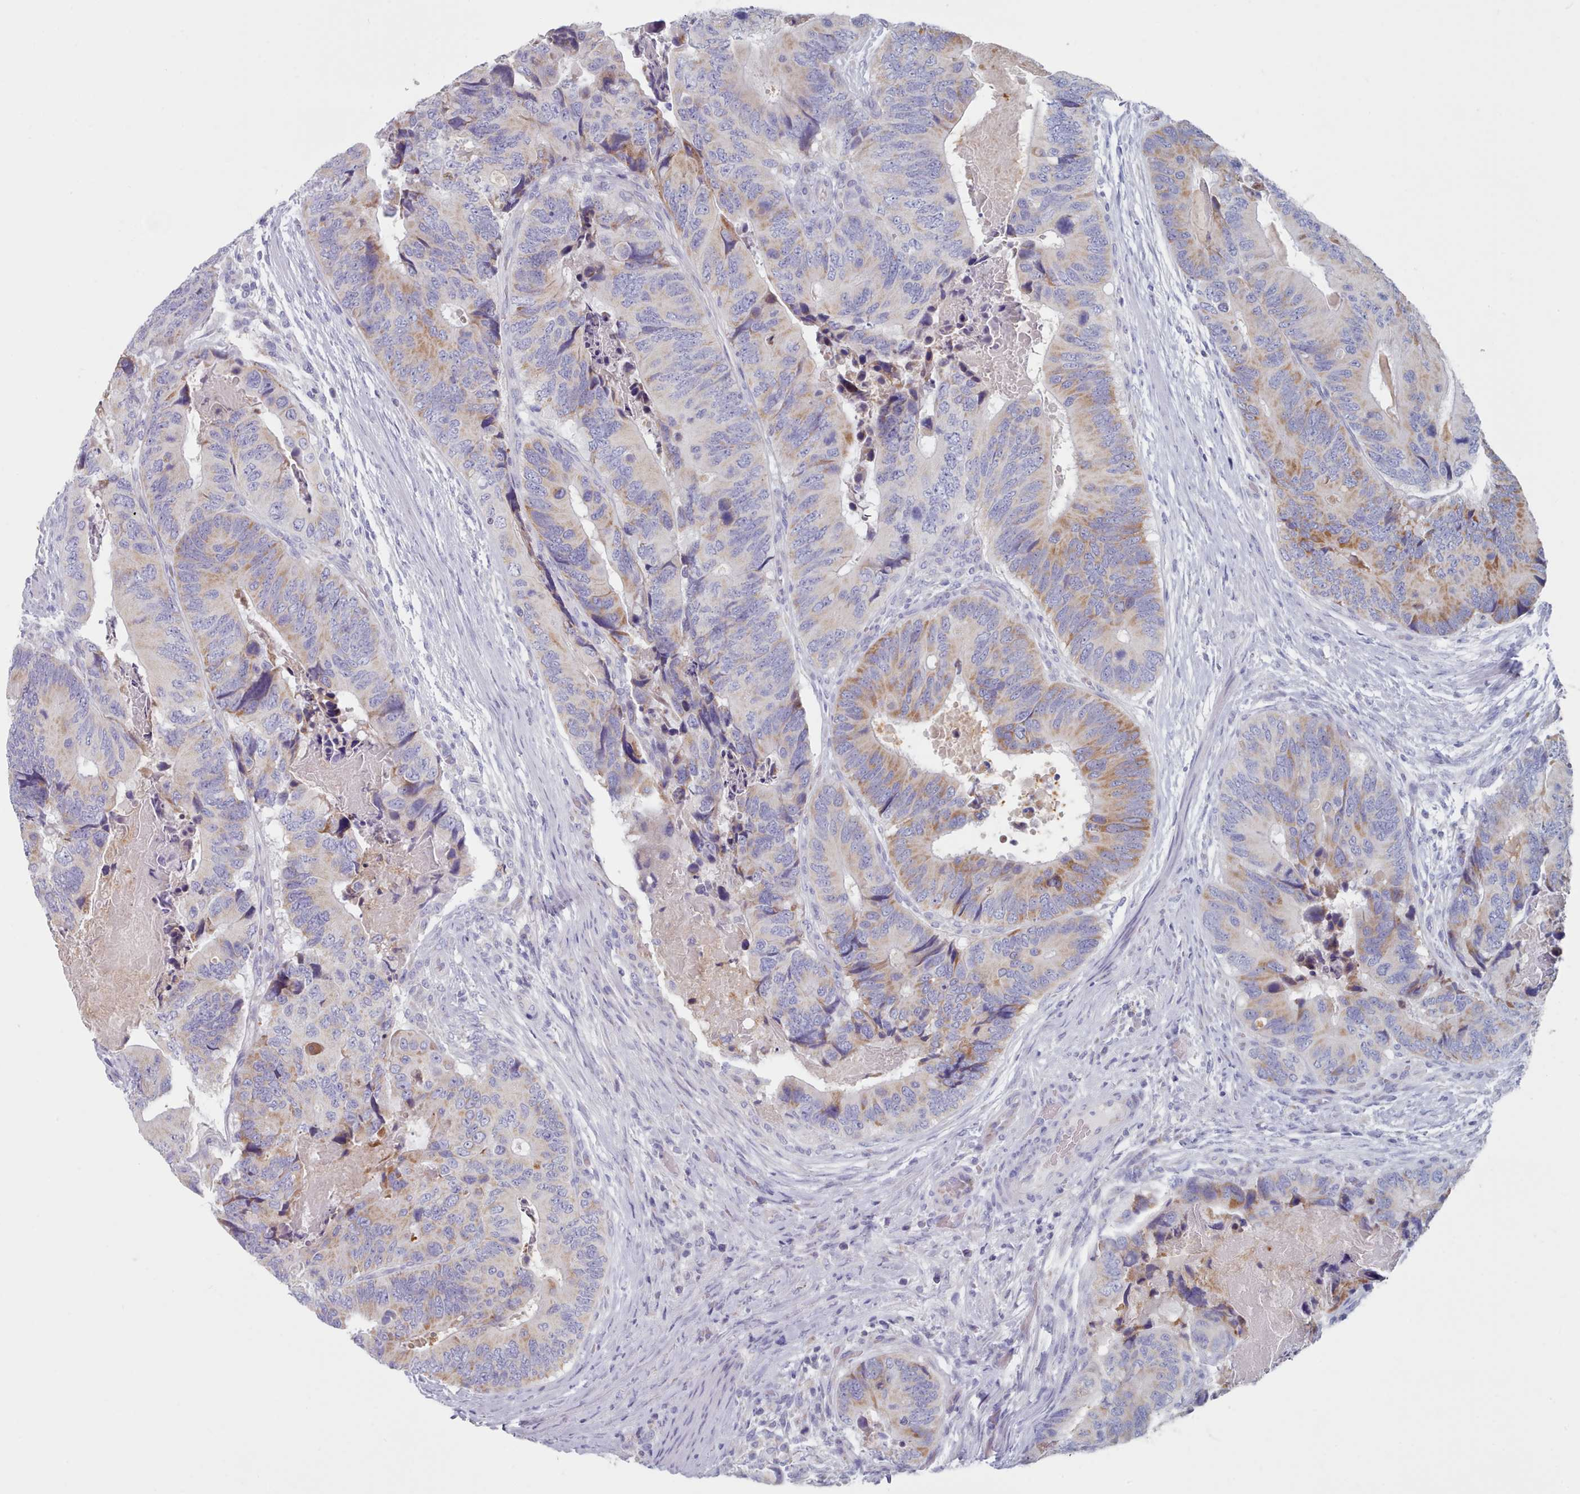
{"staining": {"intensity": "moderate", "quantity": "25%-75%", "location": "cytoplasmic/membranous"}, "tissue": "colorectal cancer", "cell_type": "Tumor cells", "image_type": "cancer", "snomed": [{"axis": "morphology", "description": "Adenocarcinoma, NOS"}, {"axis": "topography", "description": "Colon"}], "caption": "Immunohistochemistry (IHC) photomicrograph of neoplastic tissue: colorectal cancer (adenocarcinoma) stained using immunohistochemistry (IHC) exhibits medium levels of moderate protein expression localized specifically in the cytoplasmic/membranous of tumor cells, appearing as a cytoplasmic/membranous brown color.", "gene": "HAO1", "patient": {"sex": "male", "age": 84}}